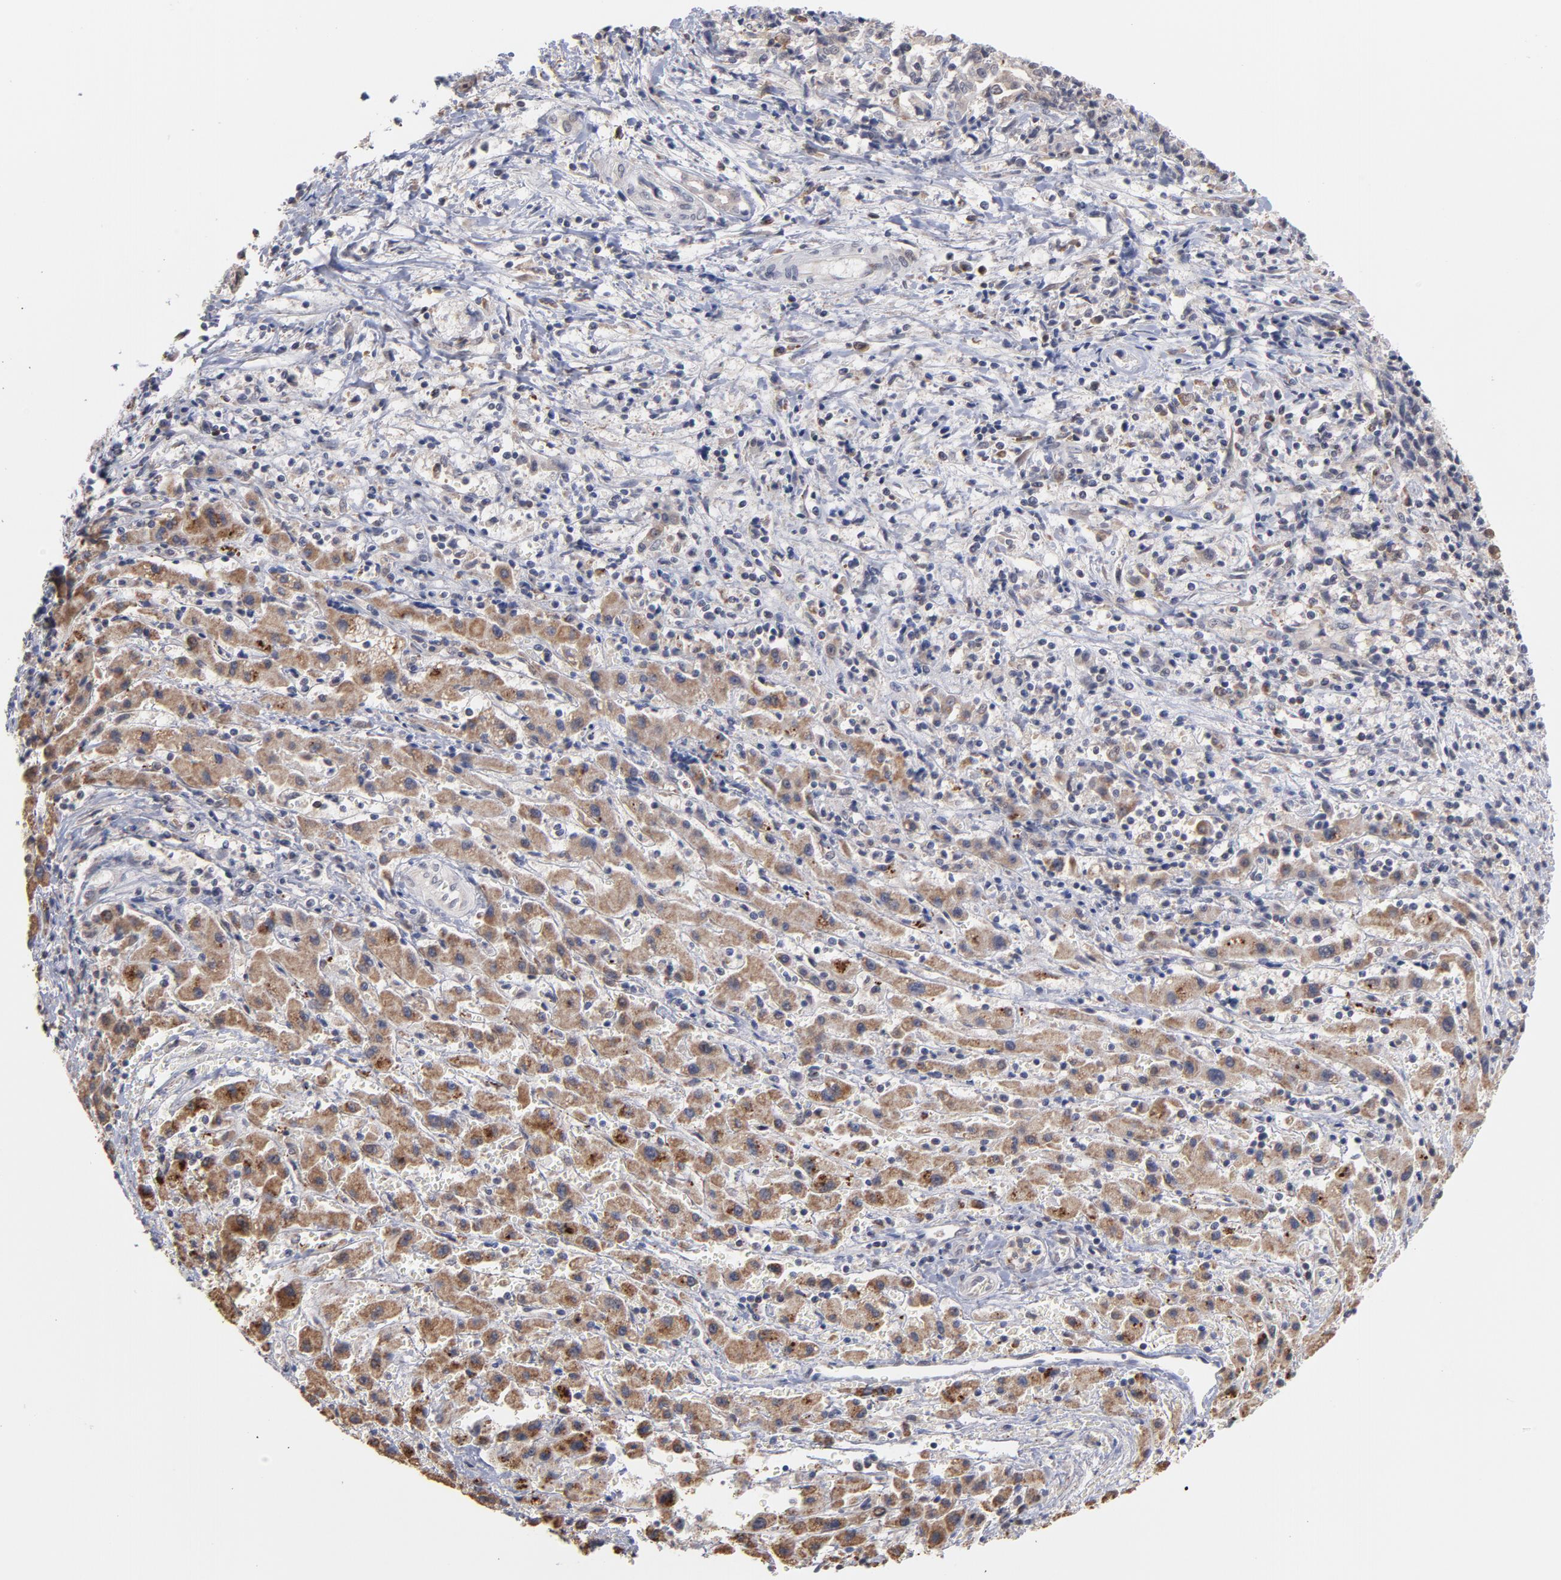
{"staining": {"intensity": "weak", "quantity": ">75%", "location": "cytoplasmic/membranous"}, "tissue": "liver cancer", "cell_type": "Tumor cells", "image_type": "cancer", "snomed": [{"axis": "morphology", "description": "Cholangiocarcinoma"}, {"axis": "topography", "description": "Liver"}], "caption": "There is low levels of weak cytoplasmic/membranous expression in tumor cells of liver cancer (cholangiocarcinoma), as demonstrated by immunohistochemical staining (brown color).", "gene": "OAS1", "patient": {"sex": "male", "age": 57}}